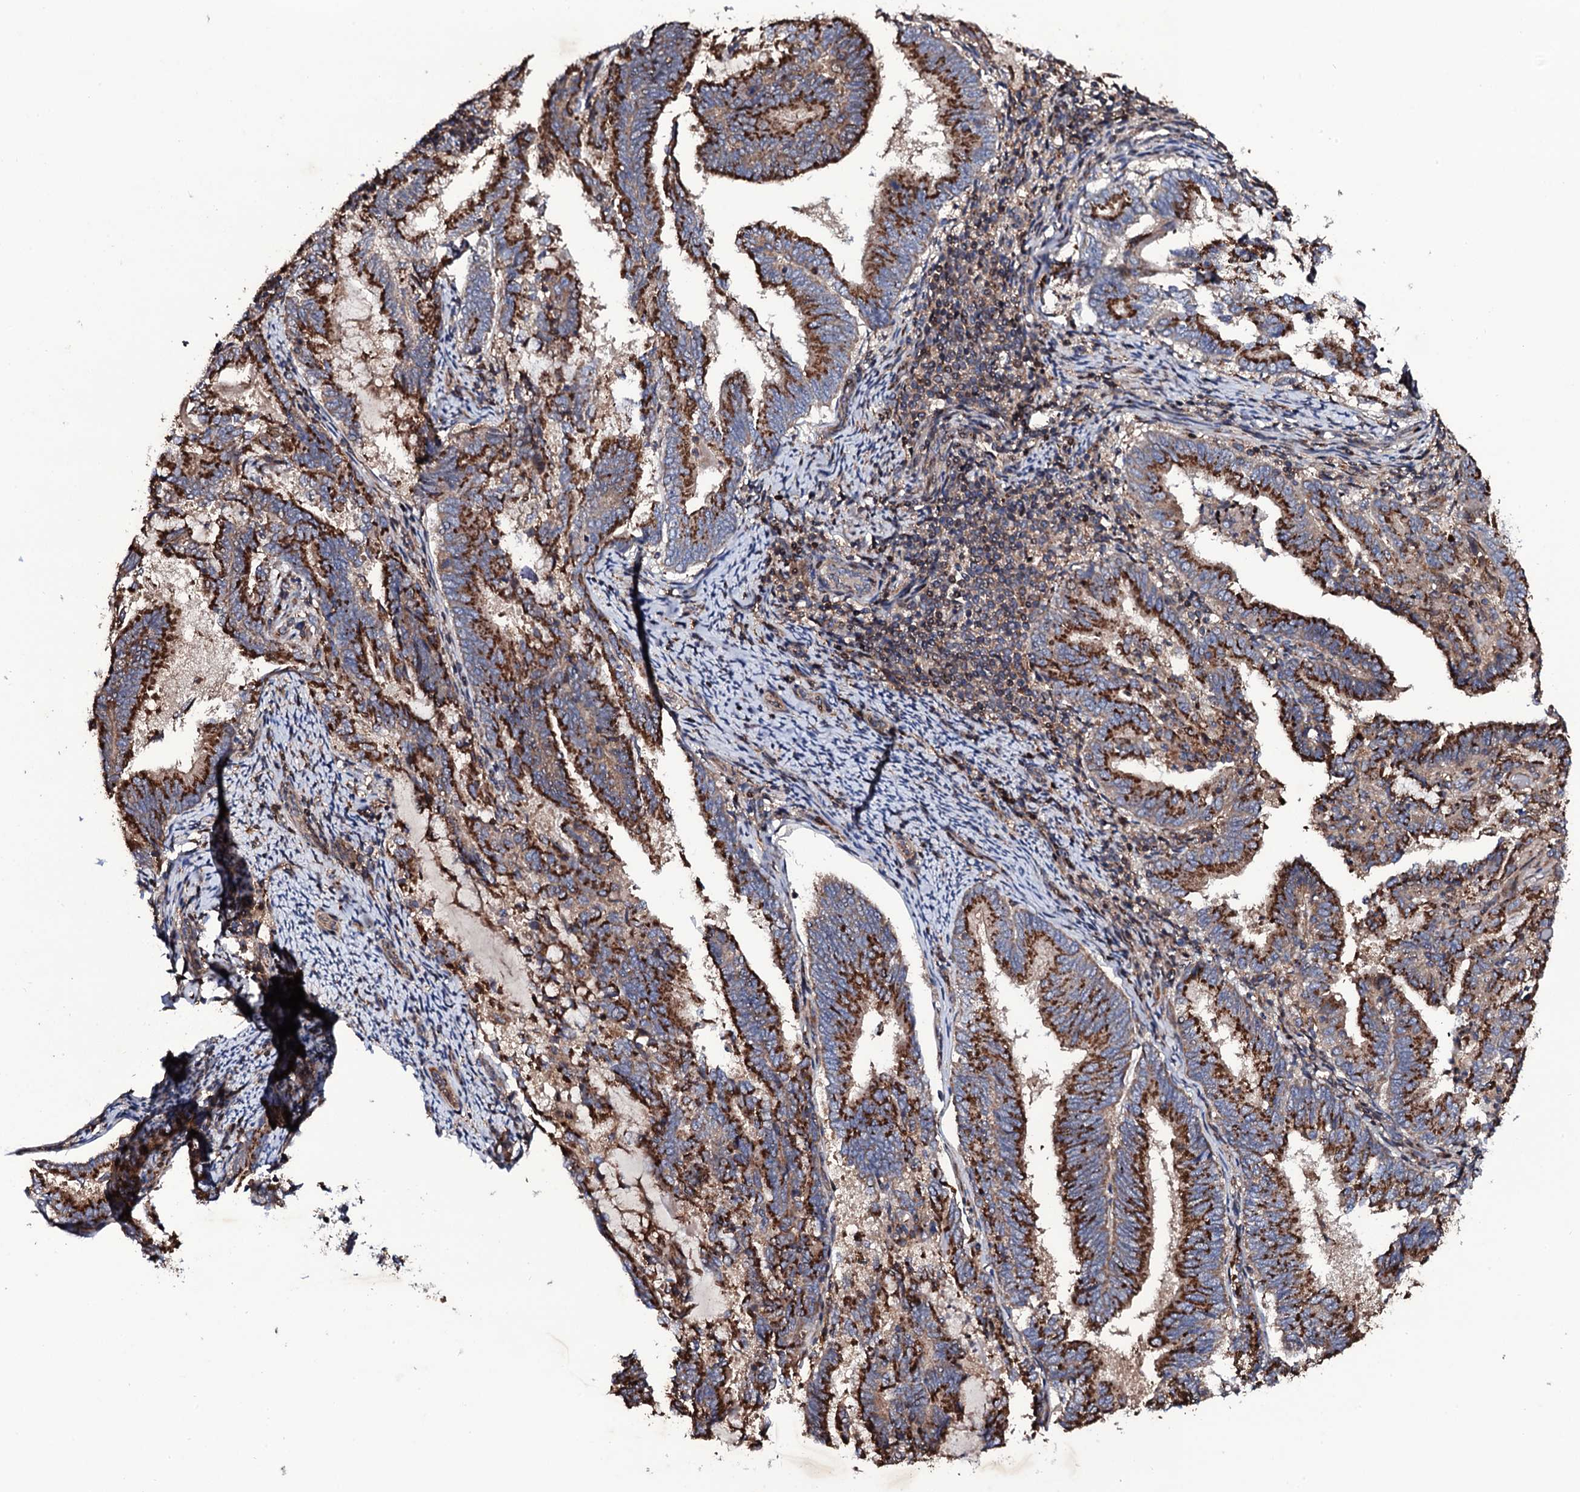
{"staining": {"intensity": "strong", "quantity": ">75%", "location": "cytoplasmic/membranous"}, "tissue": "endometrial cancer", "cell_type": "Tumor cells", "image_type": "cancer", "snomed": [{"axis": "morphology", "description": "Adenocarcinoma, NOS"}, {"axis": "topography", "description": "Endometrium"}], "caption": "Adenocarcinoma (endometrial) stained with DAB immunohistochemistry exhibits high levels of strong cytoplasmic/membranous staining in approximately >75% of tumor cells.", "gene": "PLET1", "patient": {"sex": "female", "age": 80}}